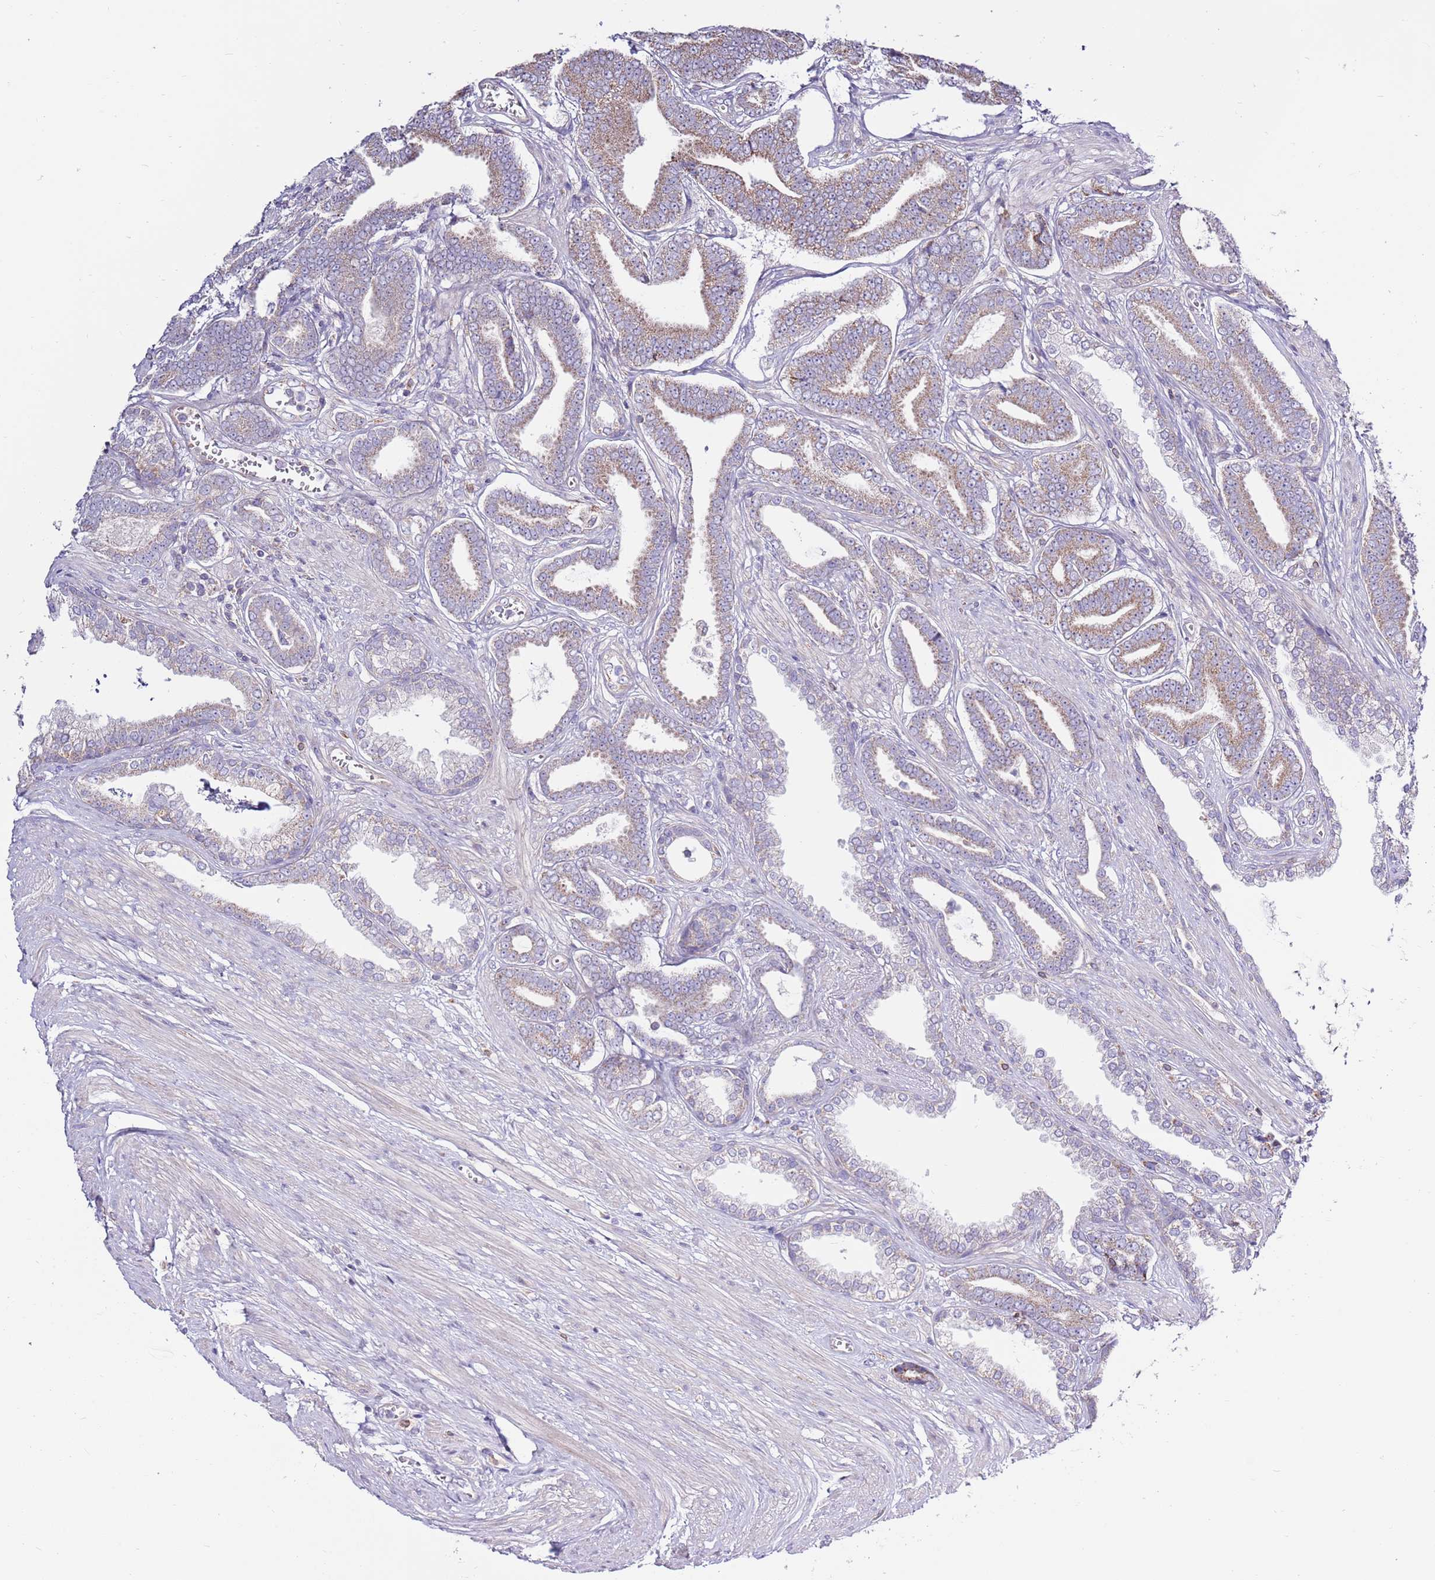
{"staining": {"intensity": "weak", "quantity": "25%-75%", "location": "cytoplasmic/membranous"}, "tissue": "prostate cancer", "cell_type": "Tumor cells", "image_type": "cancer", "snomed": [{"axis": "morphology", "description": "Adenocarcinoma, NOS"}, {"axis": "topography", "description": "Prostate and seminal vesicle, NOS"}], "caption": "Weak cytoplasmic/membranous protein positivity is present in approximately 25%-75% of tumor cells in prostate adenocarcinoma. Immunohistochemistry stains the protein of interest in brown and the nuclei are stained blue.", "gene": "SMG1", "patient": {"sex": "male", "age": 76}}